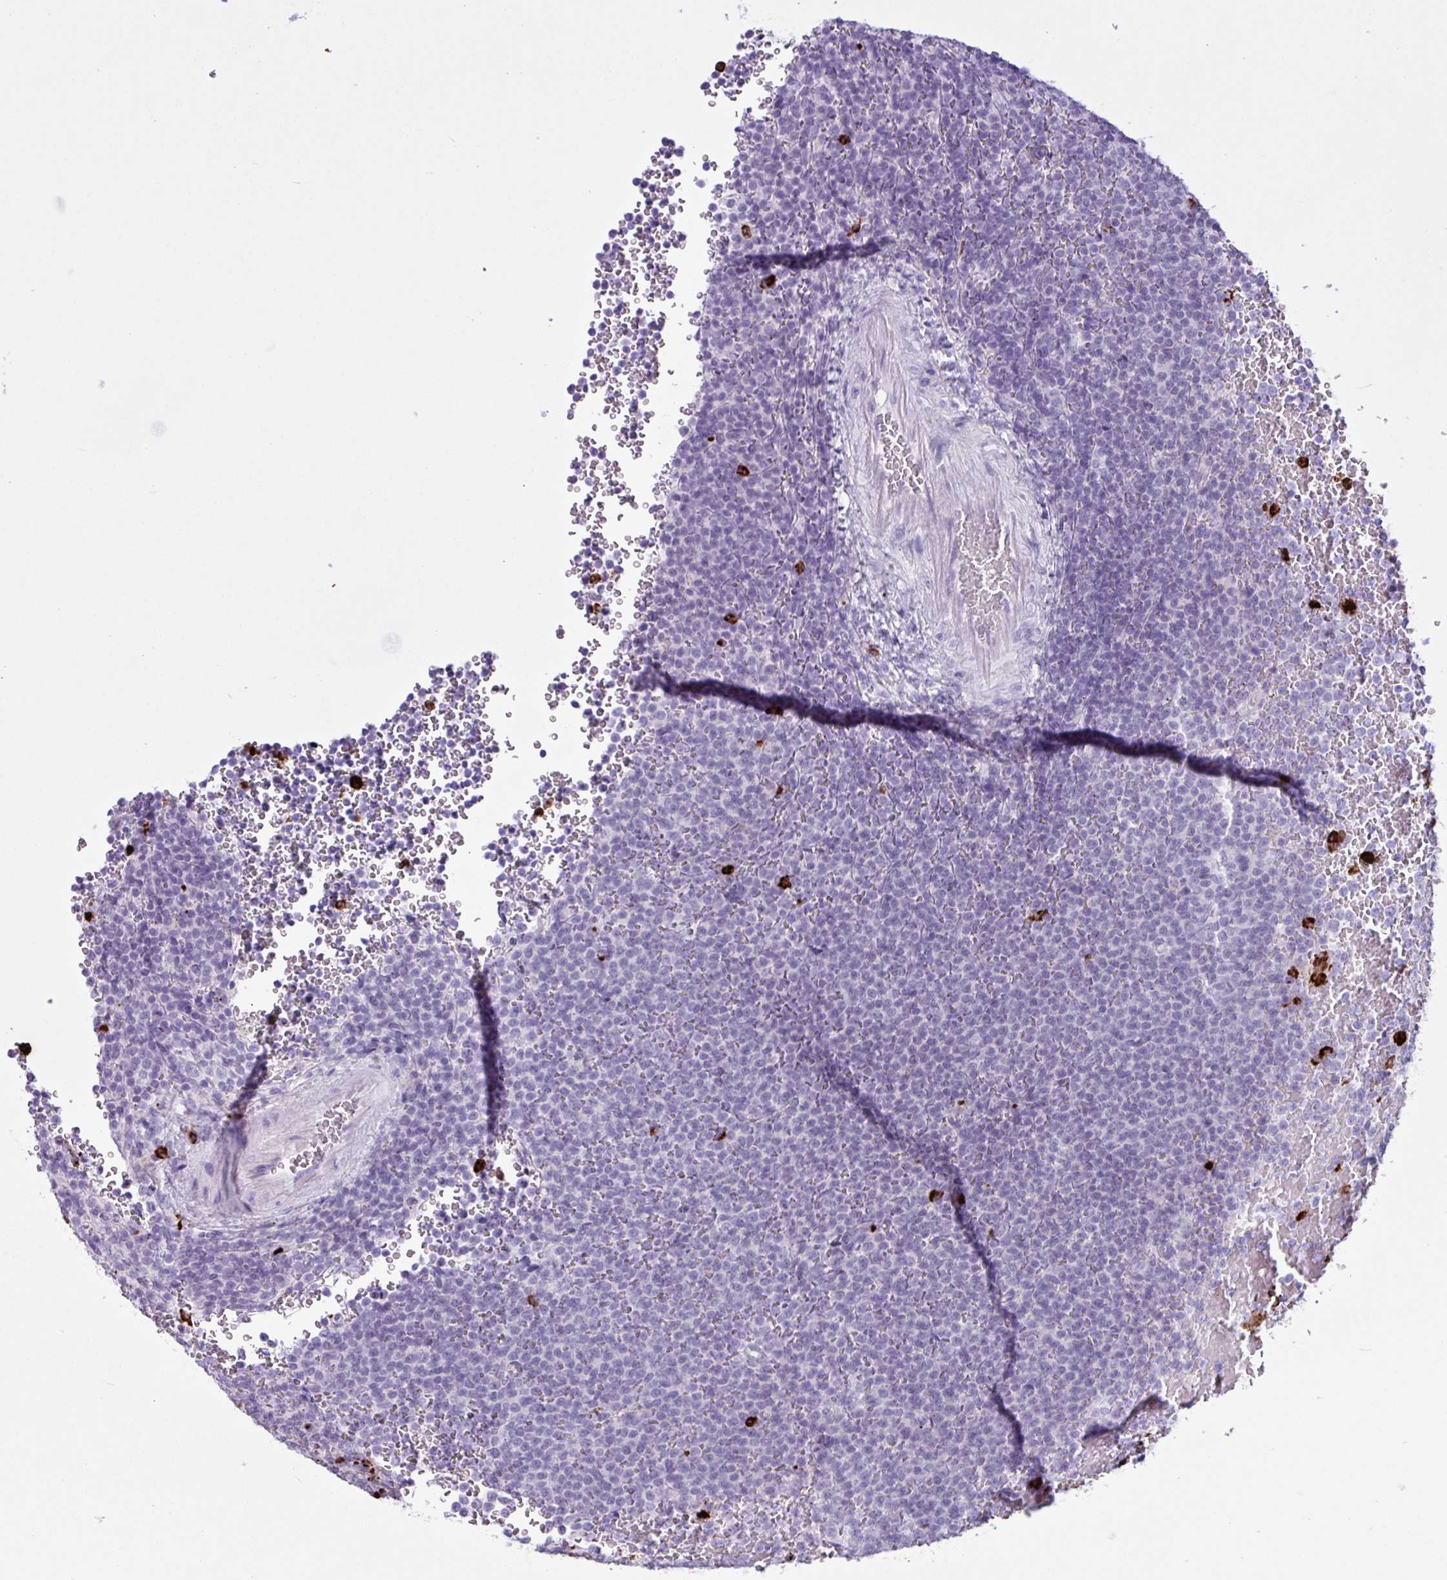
{"staining": {"intensity": "negative", "quantity": "none", "location": "none"}, "tissue": "lymphoma", "cell_type": "Tumor cells", "image_type": "cancer", "snomed": [{"axis": "morphology", "description": "Malignant lymphoma, non-Hodgkin's type, Low grade"}, {"axis": "topography", "description": "Spleen"}], "caption": "The histopathology image shows no staining of tumor cells in malignant lymphoma, non-Hodgkin's type (low-grade).", "gene": "TMEM178A", "patient": {"sex": "male", "age": 60}}